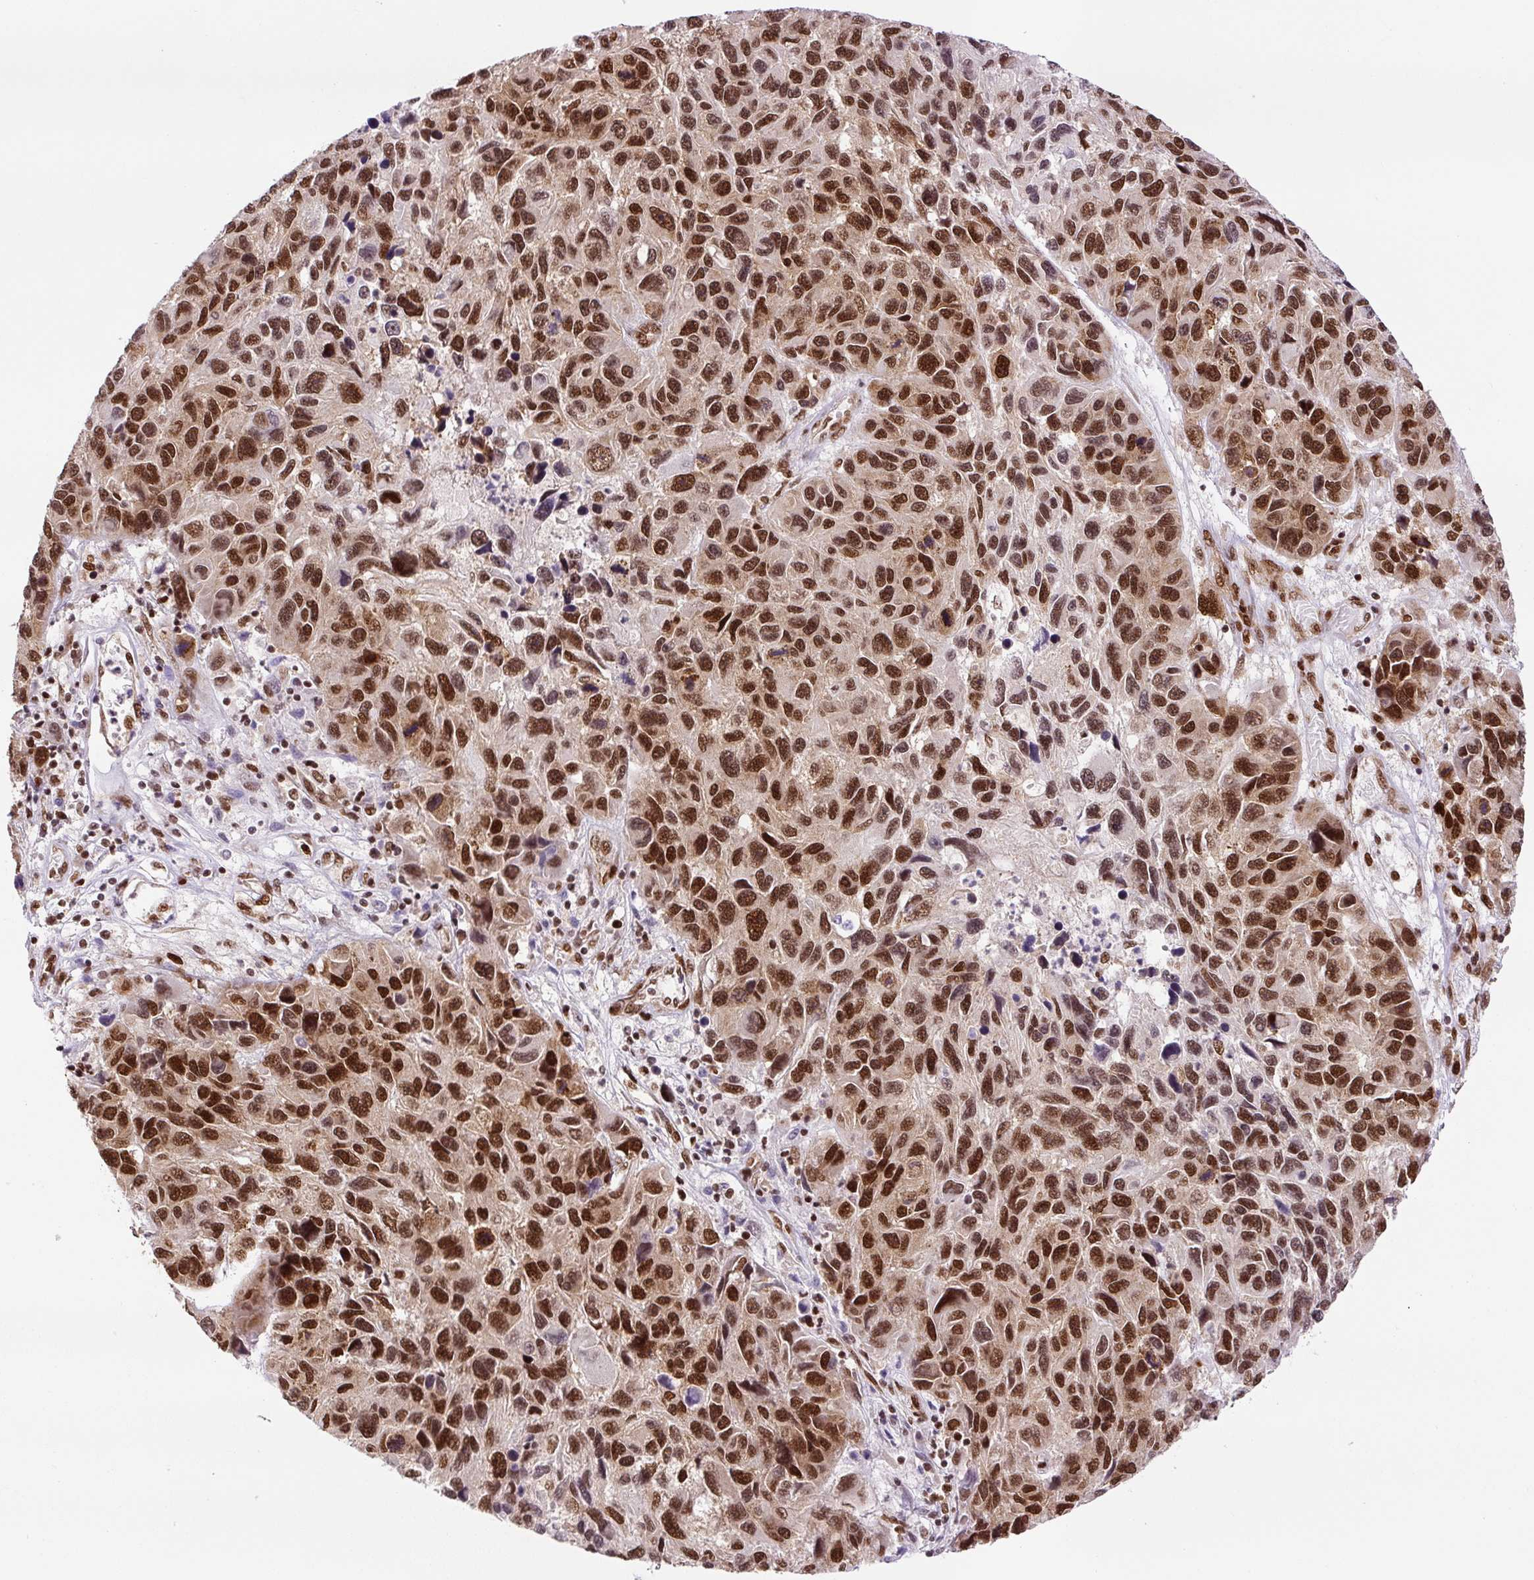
{"staining": {"intensity": "moderate", "quantity": ">75%", "location": "nuclear"}, "tissue": "melanoma", "cell_type": "Tumor cells", "image_type": "cancer", "snomed": [{"axis": "morphology", "description": "Malignant melanoma, NOS"}, {"axis": "topography", "description": "Skin"}], "caption": "Malignant melanoma stained with a brown dye displays moderate nuclear positive expression in approximately >75% of tumor cells.", "gene": "FUS", "patient": {"sex": "male", "age": 53}}